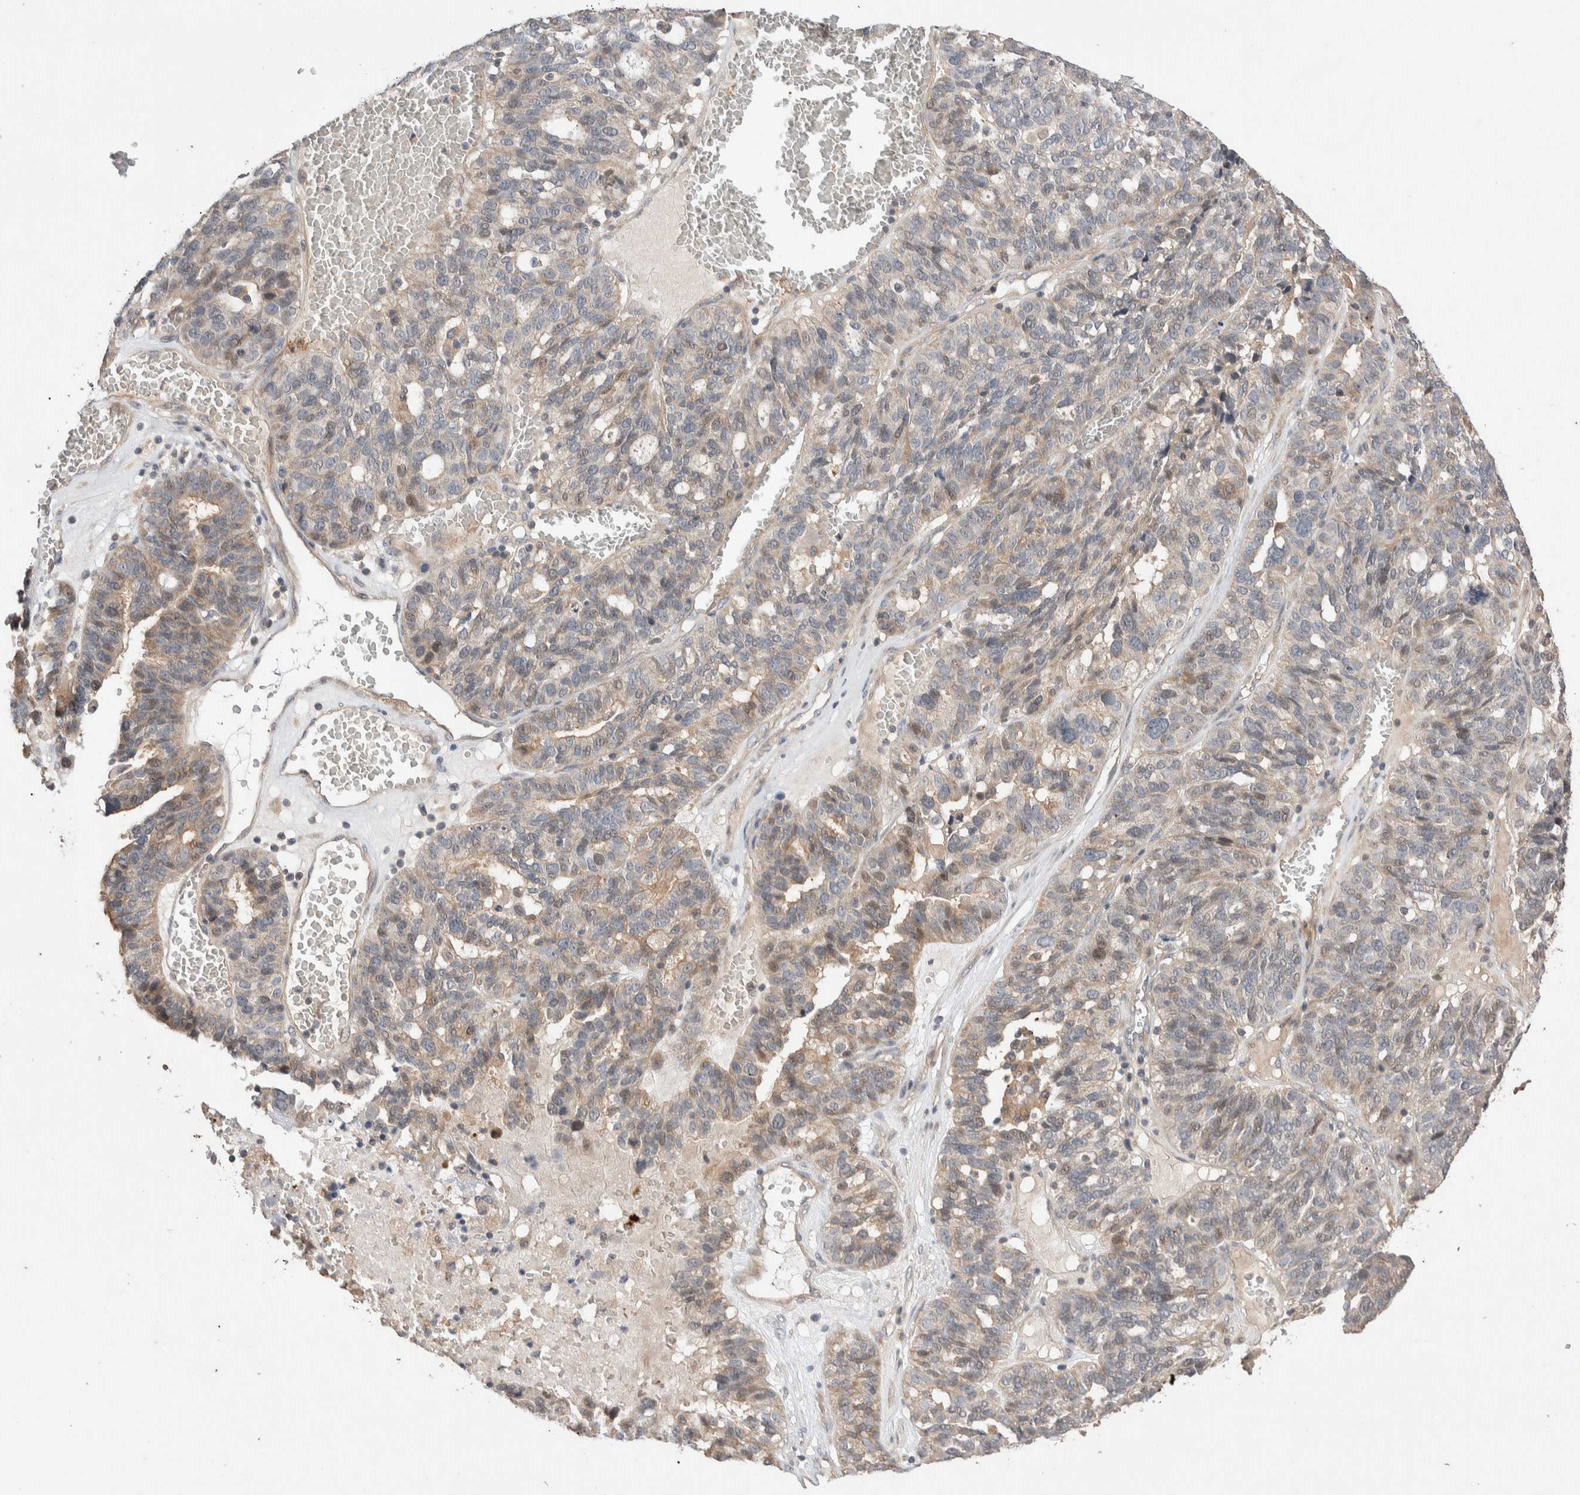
{"staining": {"intensity": "weak", "quantity": "25%-75%", "location": "cytoplasmic/membranous"}, "tissue": "ovarian cancer", "cell_type": "Tumor cells", "image_type": "cancer", "snomed": [{"axis": "morphology", "description": "Cystadenocarcinoma, serous, NOS"}, {"axis": "topography", "description": "Ovary"}], "caption": "This is an image of immunohistochemistry staining of ovarian serous cystadenocarcinoma, which shows weak staining in the cytoplasmic/membranous of tumor cells.", "gene": "WDR91", "patient": {"sex": "female", "age": 59}}